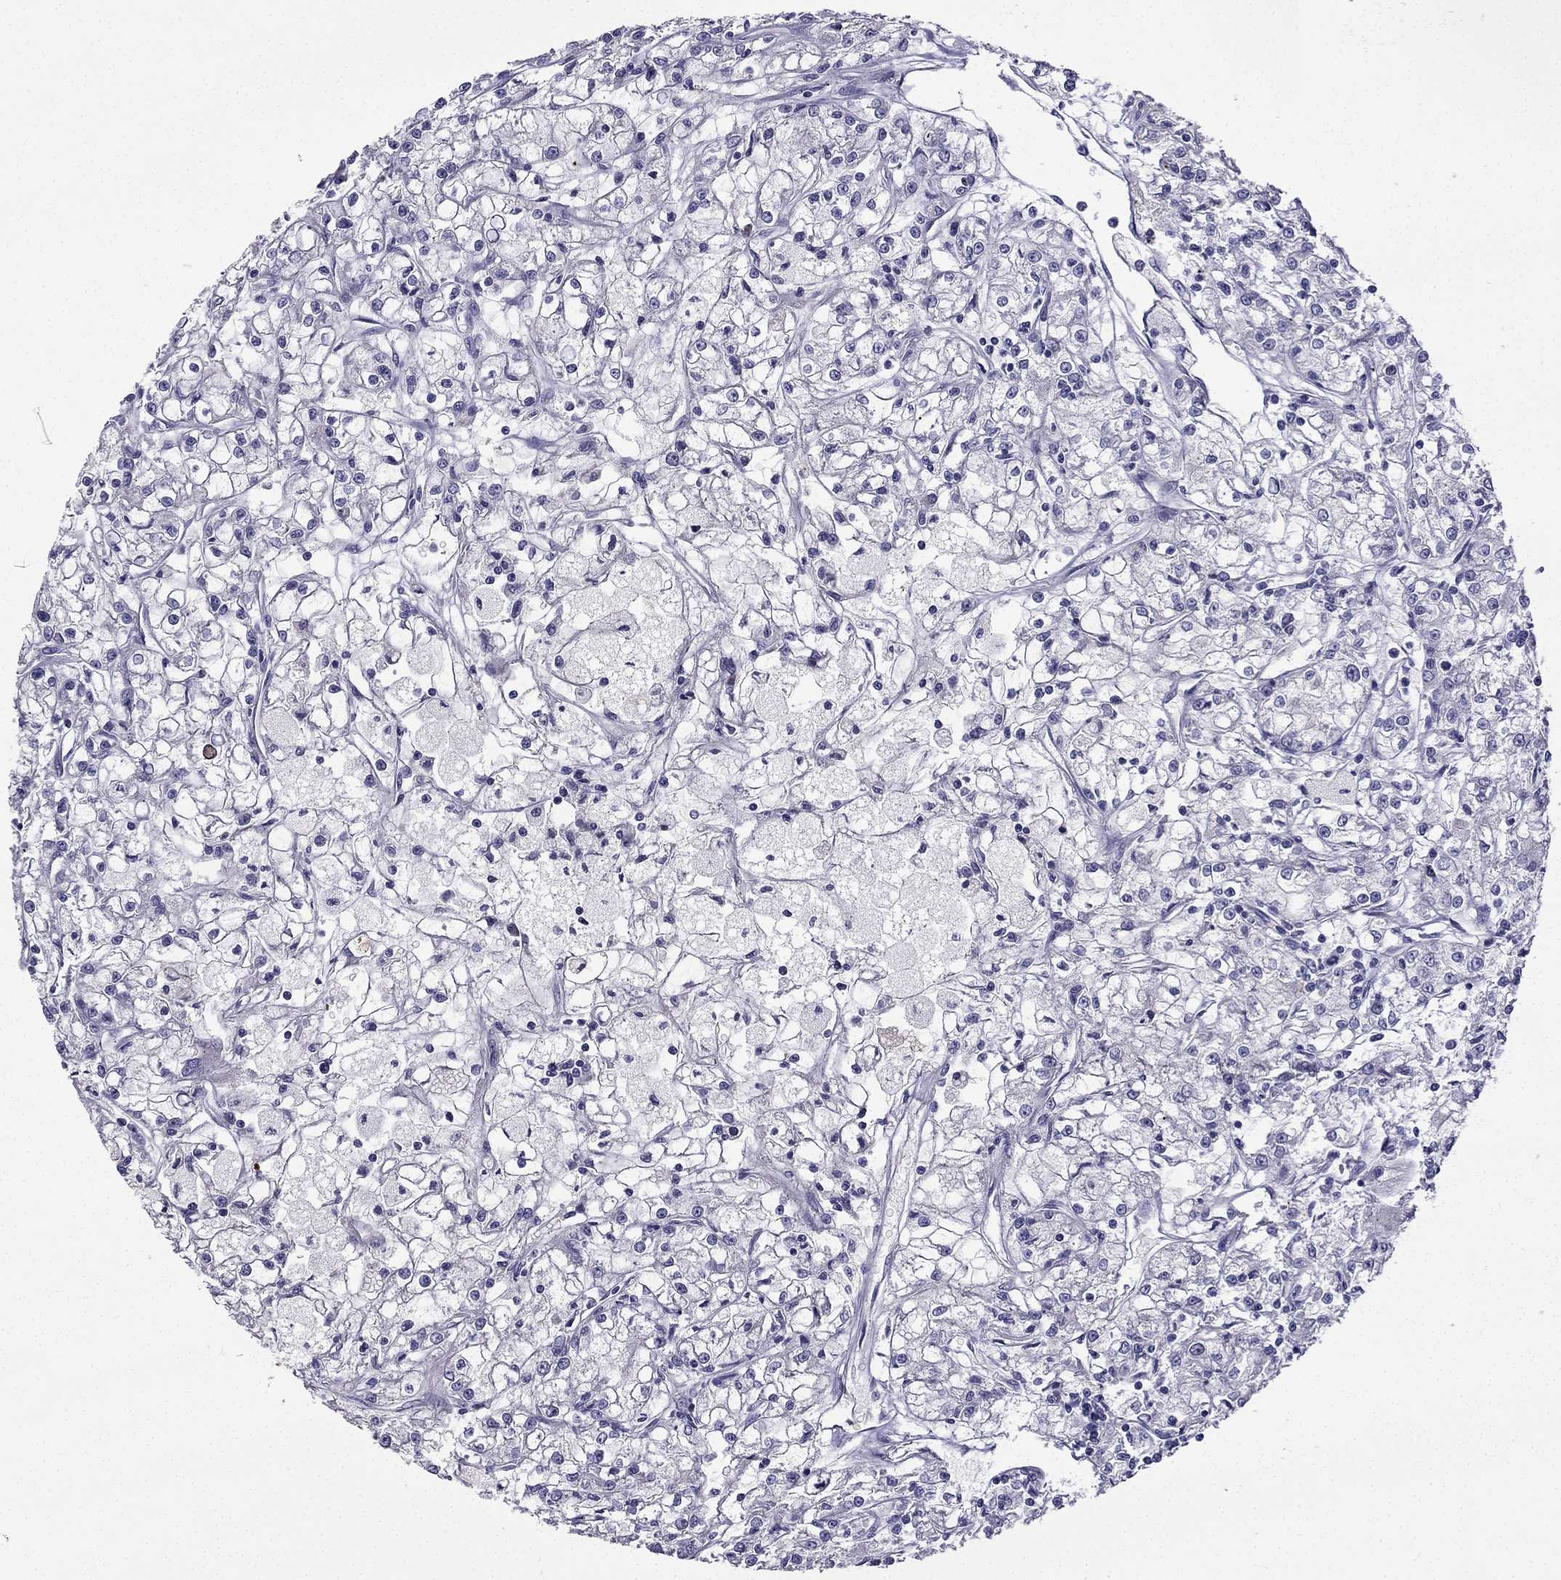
{"staining": {"intensity": "negative", "quantity": "none", "location": "none"}, "tissue": "renal cancer", "cell_type": "Tumor cells", "image_type": "cancer", "snomed": [{"axis": "morphology", "description": "Adenocarcinoma, NOS"}, {"axis": "topography", "description": "Kidney"}], "caption": "This micrograph is of renal adenocarcinoma stained with immunohistochemistry to label a protein in brown with the nuclei are counter-stained blue. There is no staining in tumor cells.", "gene": "UHRF1", "patient": {"sex": "female", "age": 59}}